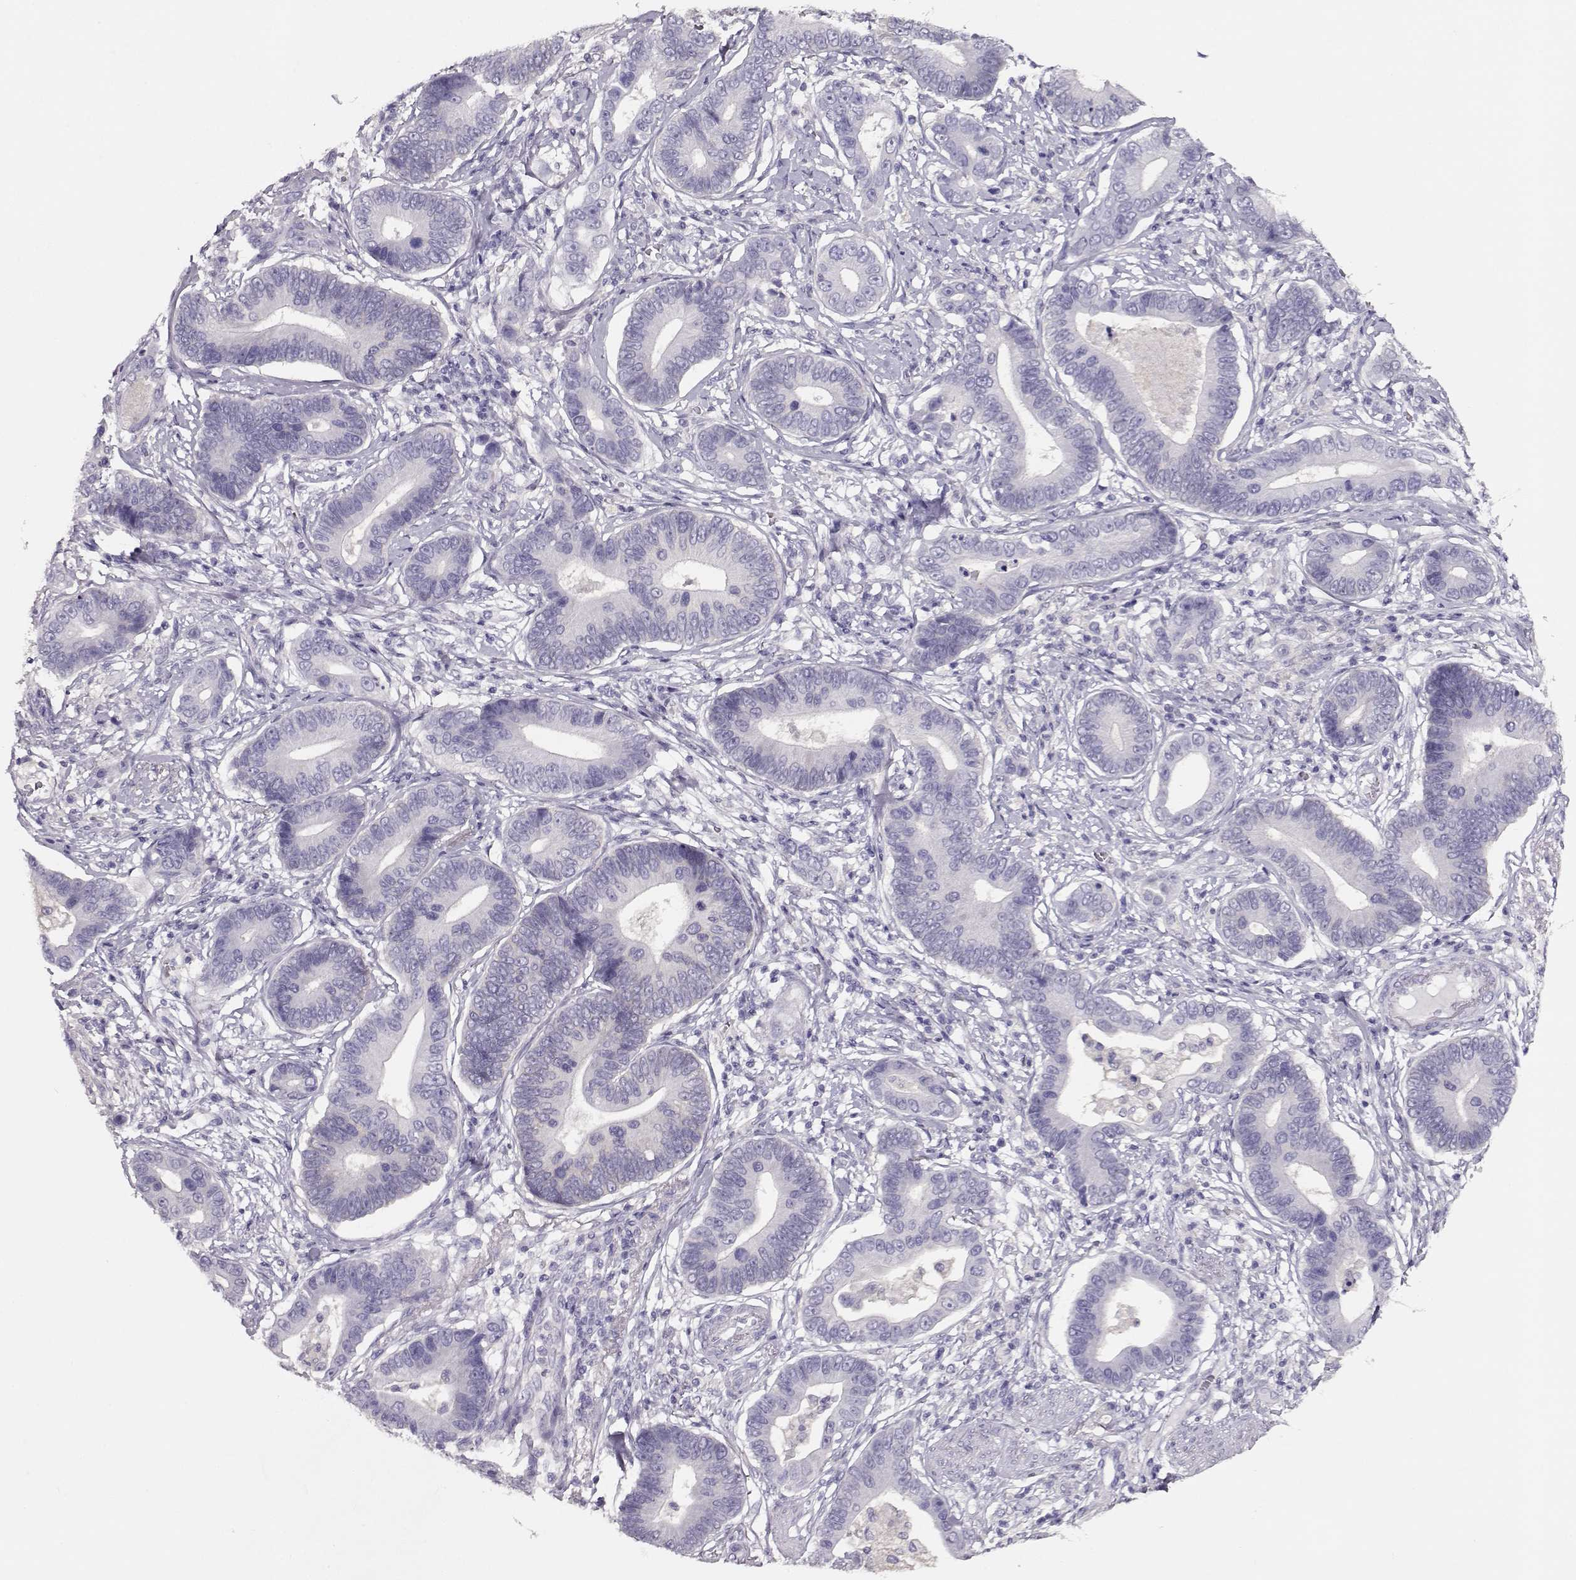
{"staining": {"intensity": "negative", "quantity": "none", "location": "none"}, "tissue": "stomach cancer", "cell_type": "Tumor cells", "image_type": "cancer", "snomed": [{"axis": "morphology", "description": "Adenocarcinoma, NOS"}, {"axis": "topography", "description": "Stomach"}], "caption": "Tumor cells are negative for brown protein staining in stomach cancer (adenocarcinoma).", "gene": "NDRG4", "patient": {"sex": "male", "age": 84}}